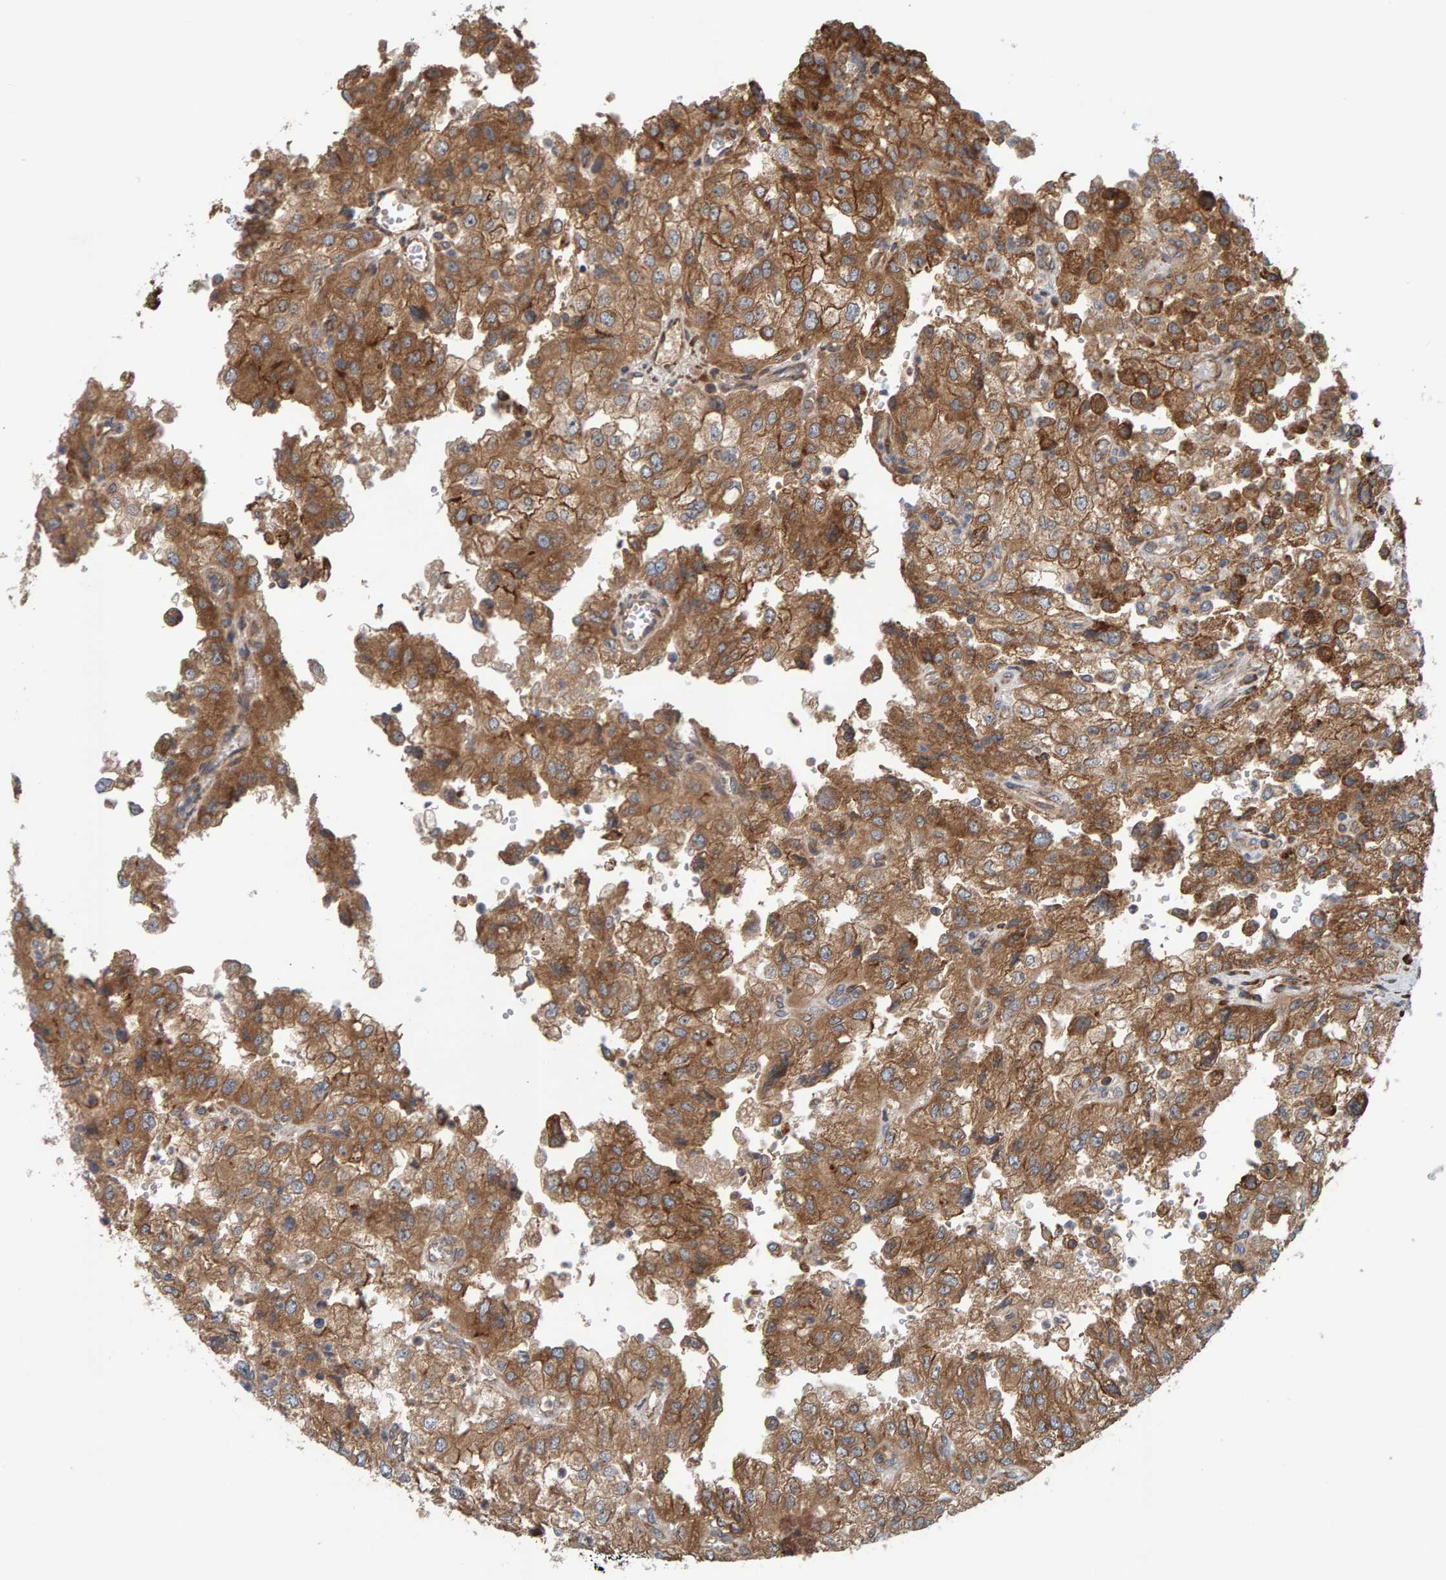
{"staining": {"intensity": "moderate", "quantity": ">75%", "location": "cytoplasmic/membranous"}, "tissue": "renal cancer", "cell_type": "Tumor cells", "image_type": "cancer", "snomed": [{"axis": "morphology", "description": "Adenocarcinoma, NOS"}, {"axis": "topography", "description": "Kidney"}], "caption": "This micrograph exhibits immunohistochemistry (IHC) staining of human renal cancer (adenocarcinoma), with medium moderate cytoplasmic/membranous positivity in about >75% of tumor cells.", "gene": "BAIAP2", "patient": {"sex": "female", "age": 54}}